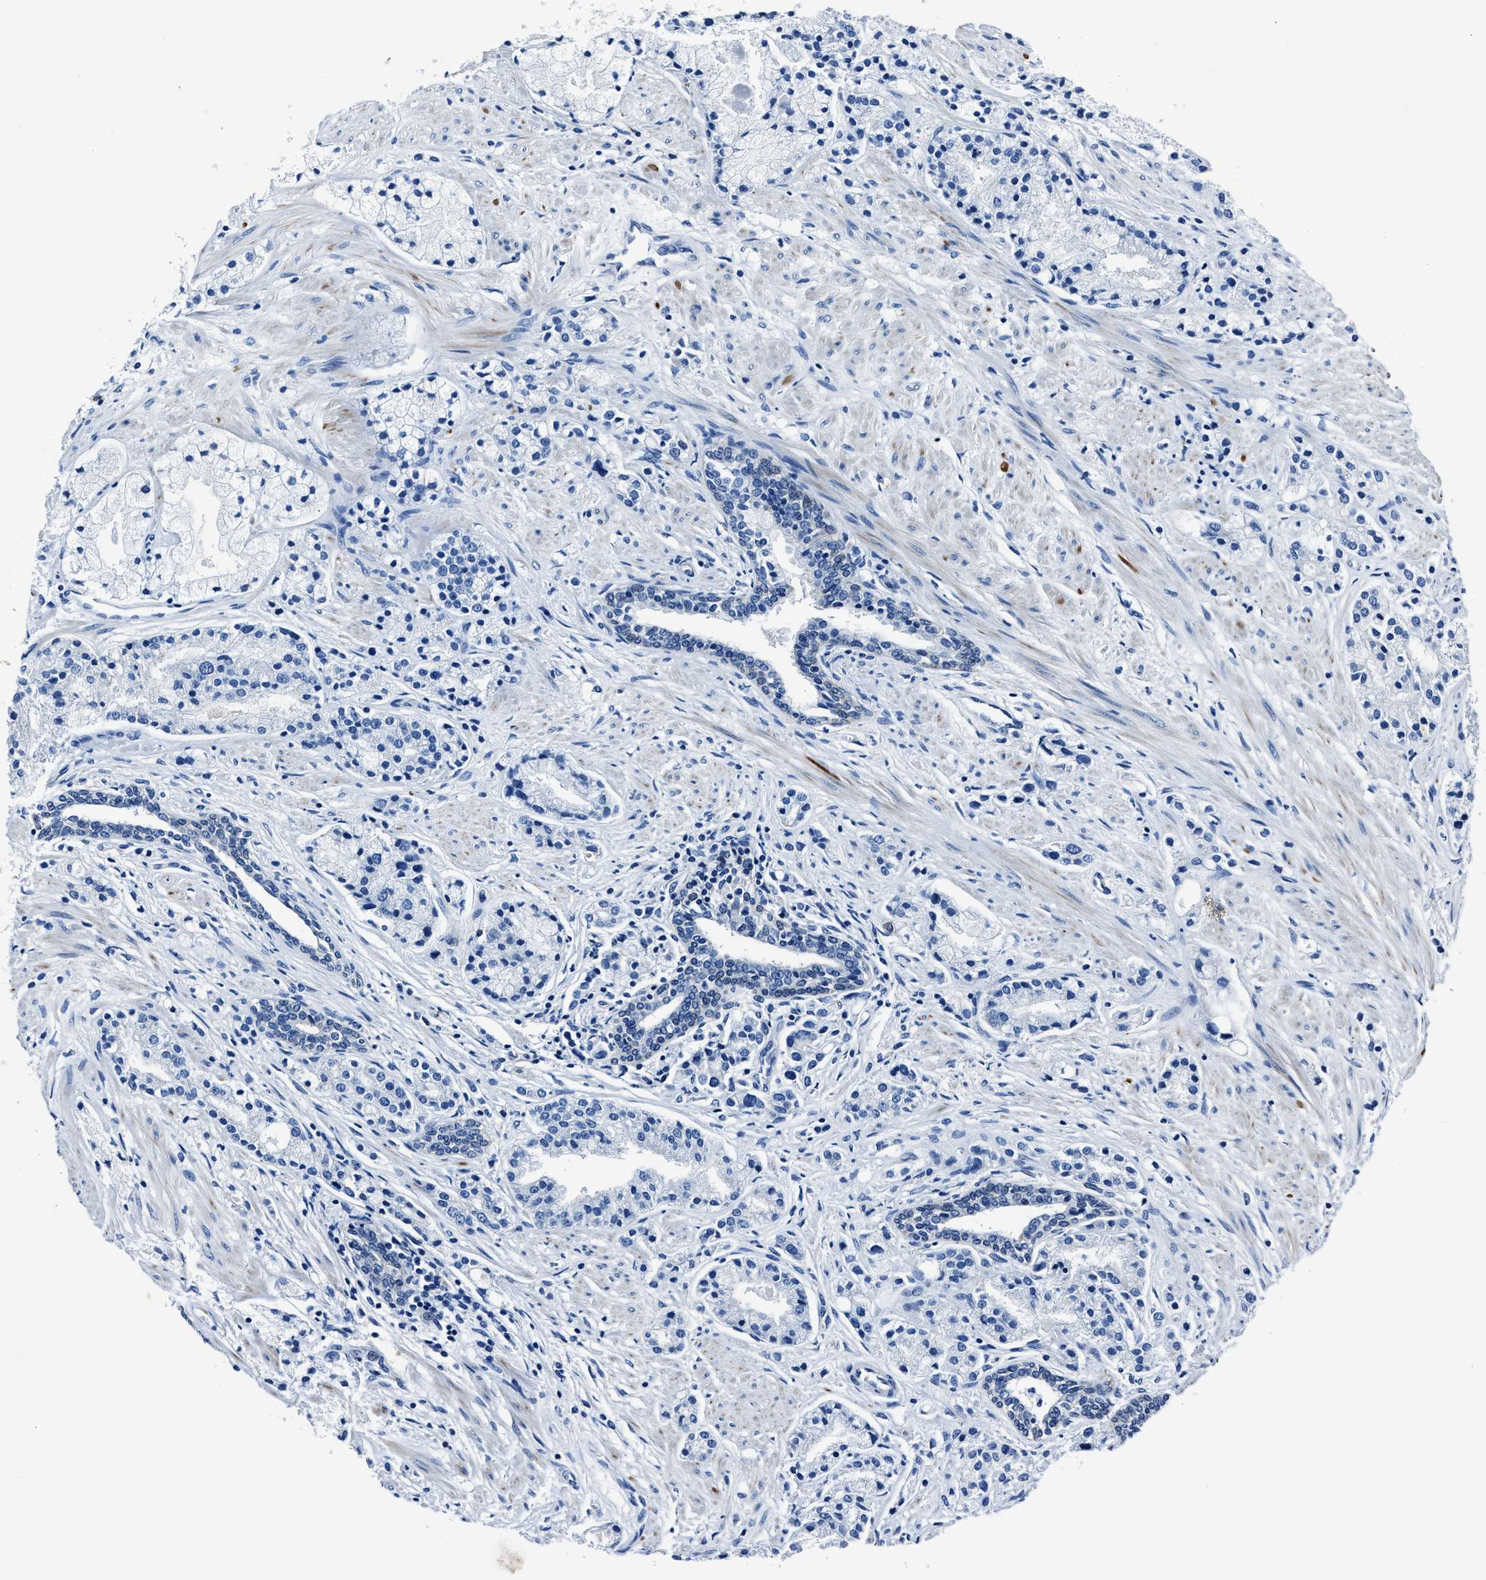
{"staining": {"intensity": "negative", "quantity": "none", "location": "none"}, "tissue": "prostate cancer", "cell_type": "Tumor cells", "image_type": "cancer", "snomed": [{"axis": "morphology", "description": "Adenocarcinoma, High grade"}, {"axis": "topography", "description": "Prostate"}], "caption": "Immunohistochemical staining of high-grade adenocarcinoma (prostate) demonstrates no significant staining in tumor cells.", "gene": "NACAD", "patient": {"sex": "male", "age": 50}}